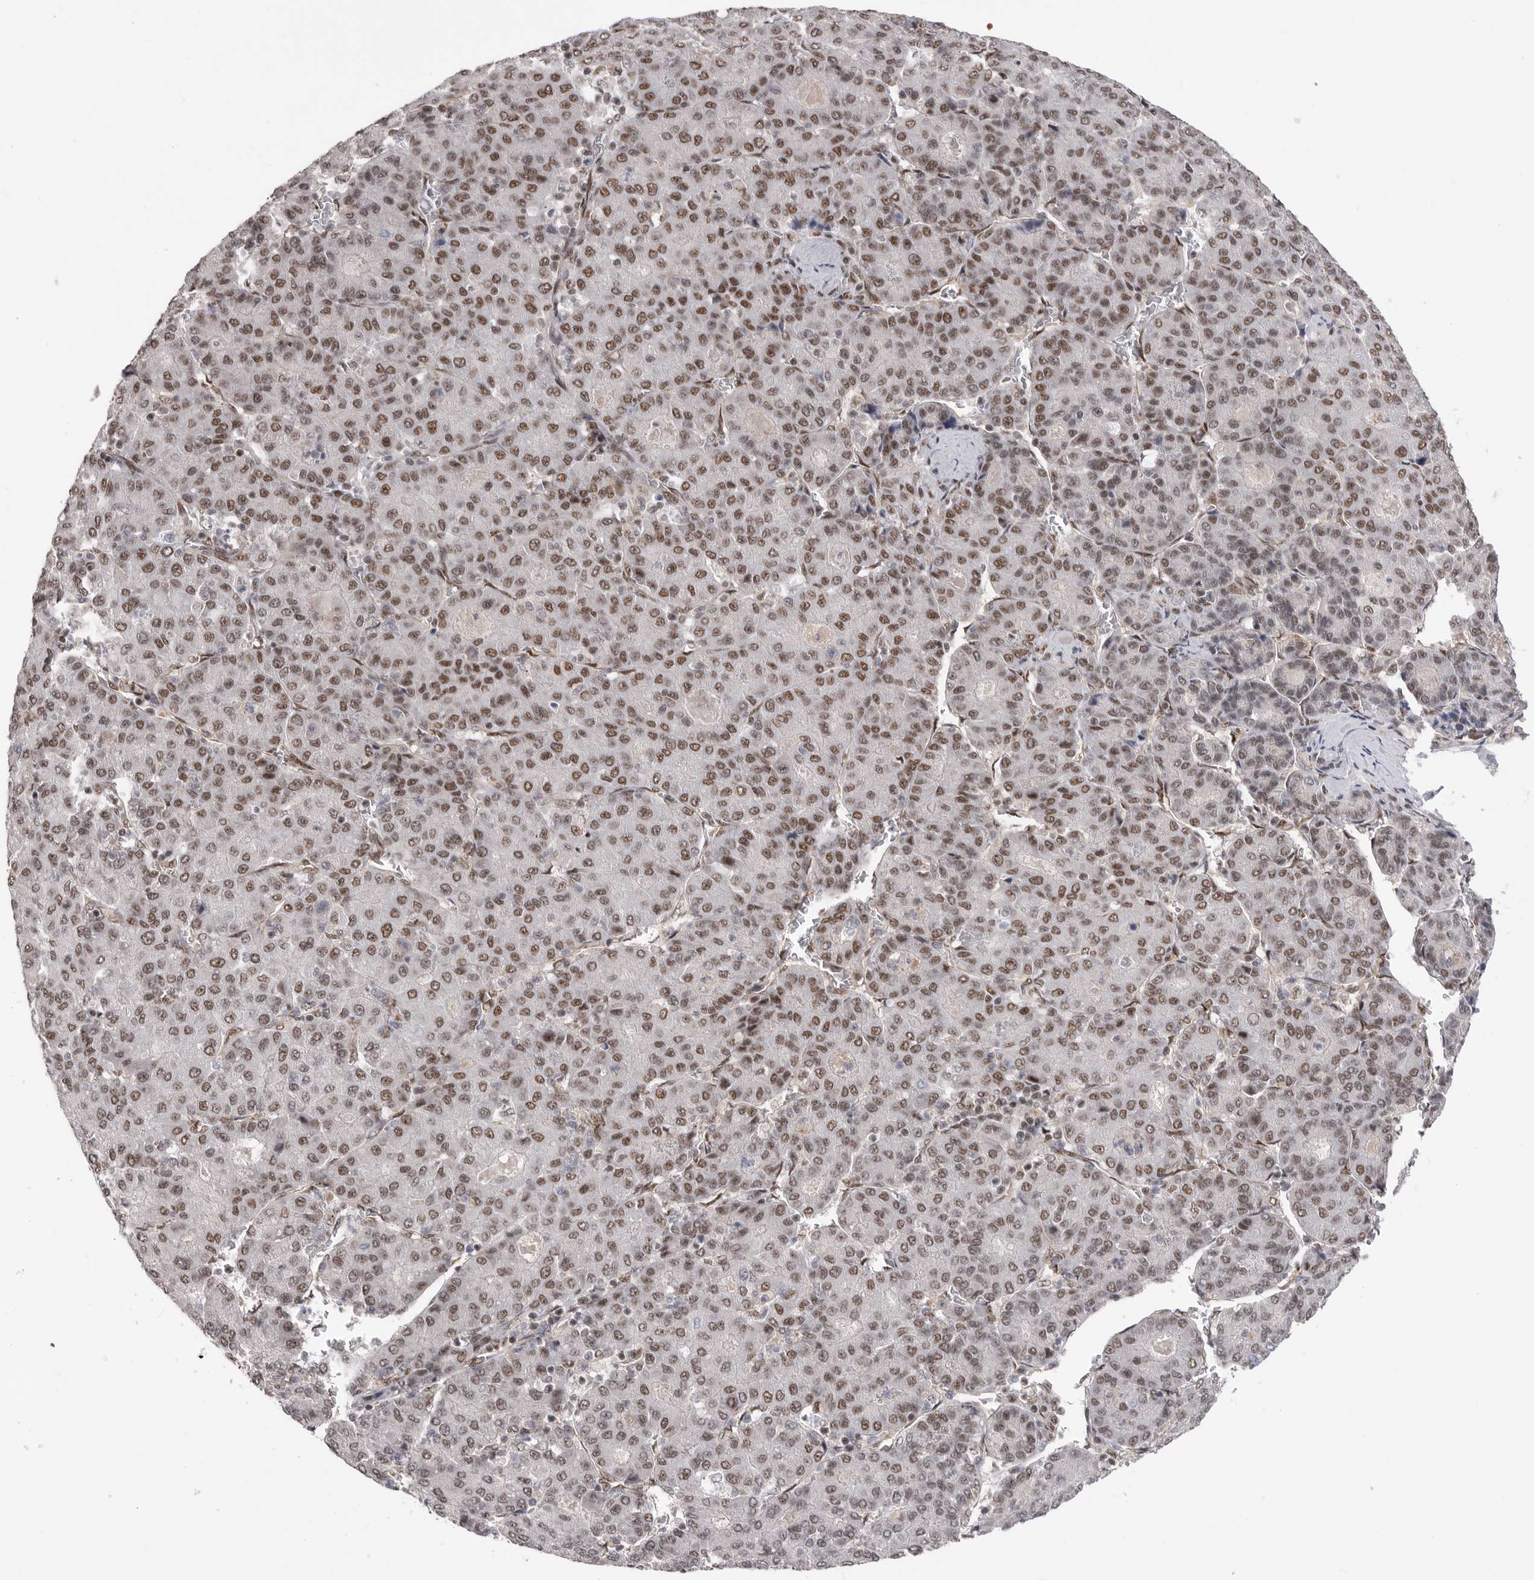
{"staining": {"intensity": "moderate", "quantity": ">75%", "location": "nuclear"}, "tissue": "liver cancer", "cell_type": "Tumor cells", "image_type": "cancer", "snomed": [{"axis": "morphology", "description": "Carcinoma, Hepatocellular, NOS"}, {"axis": "topography", "description": "Liver"}], "caption": "Immunohistochemical staining of liver cancer (hepatocellular carcinoma) displays medium levels of moderate nuclear protein expression in approximately >75% of tumor cells. (brown staining indicates protein expression, while blue staining denotes nuclei).", "gene": "PPP1R8", "patient": {"sex": "male", "age": 65}}